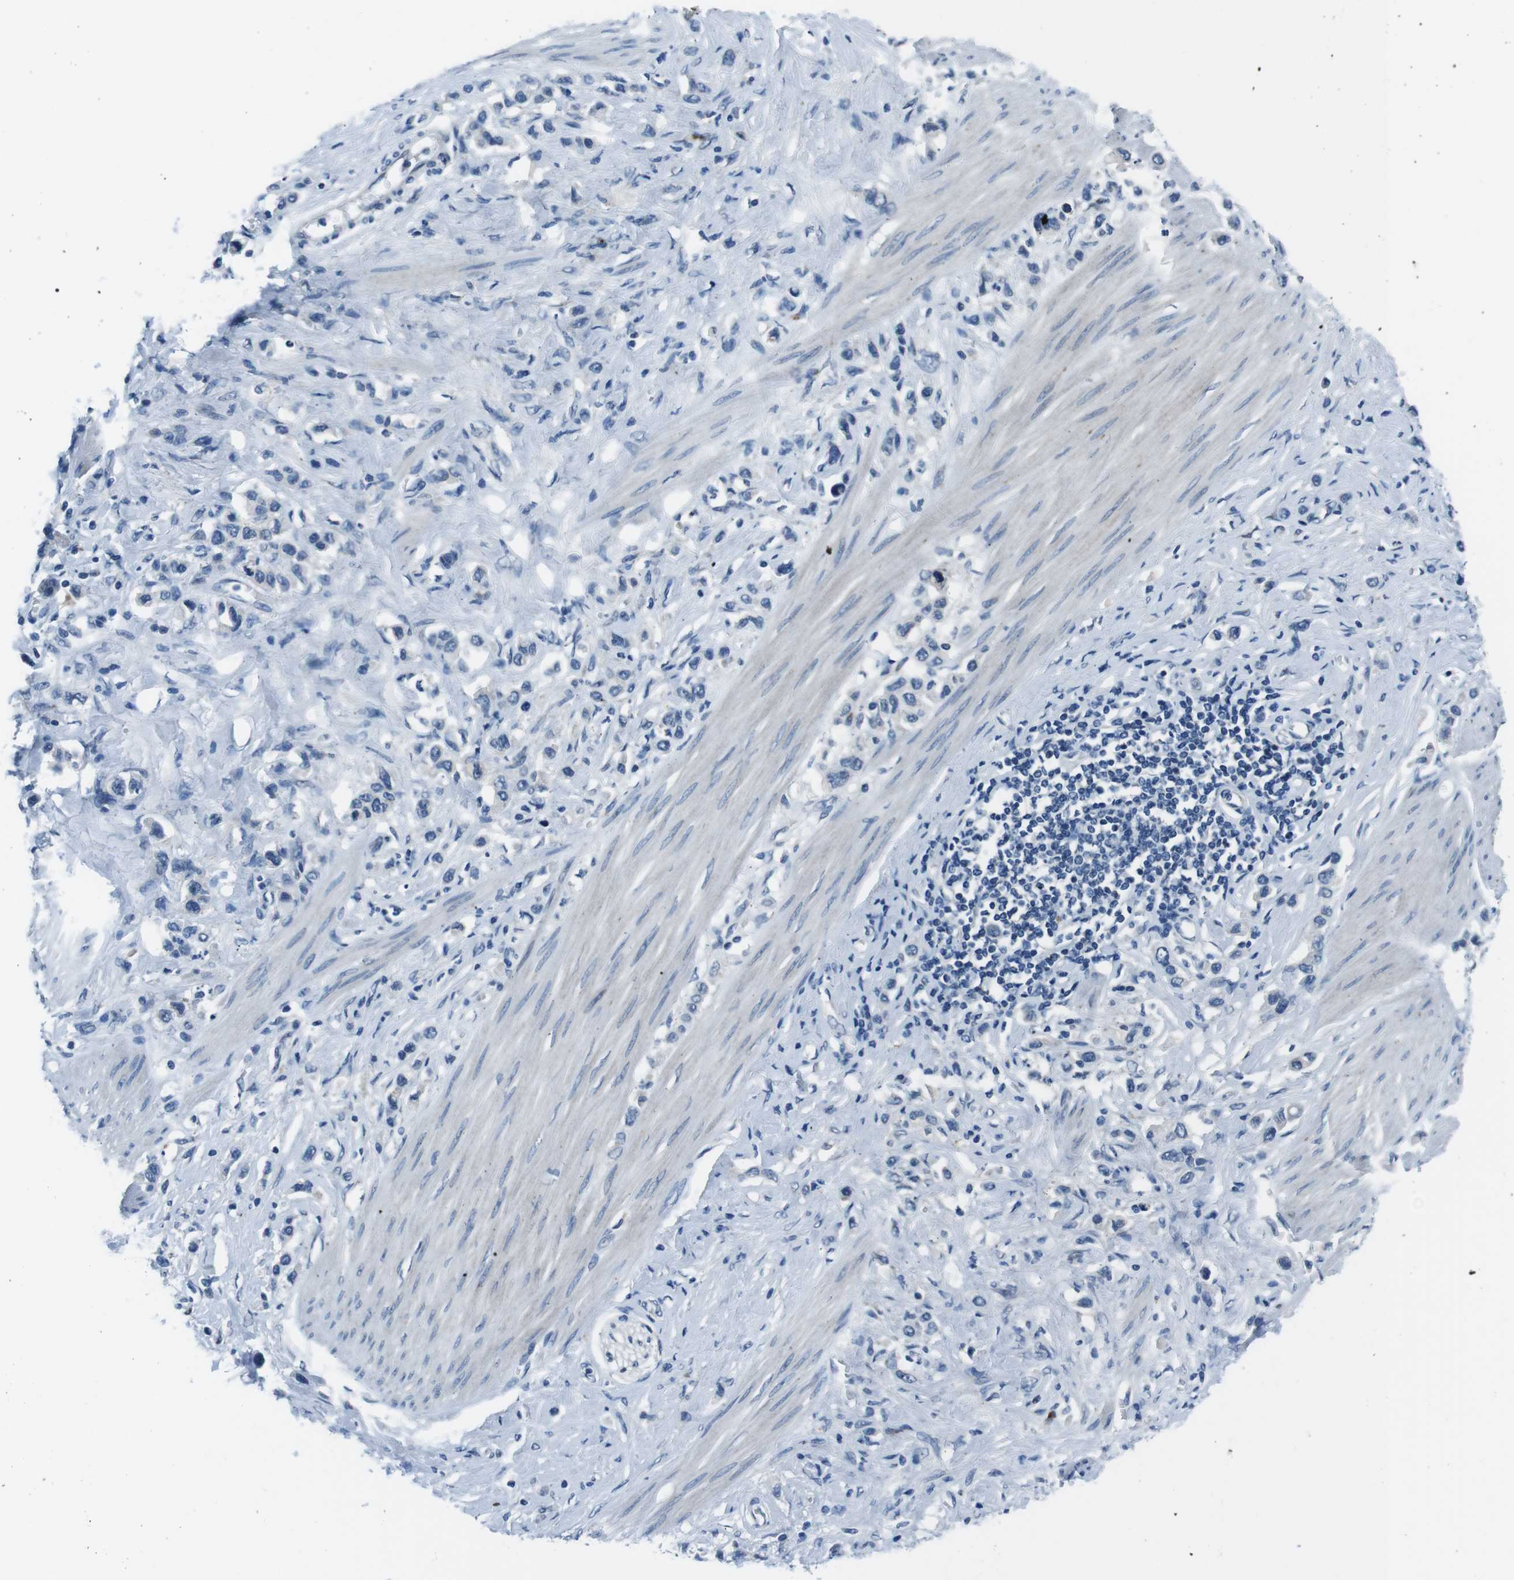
{"staining": {"intensity": "negative", "quantity": "none", "location": "none"}, "tissue": "stomach cancer", "cell_type": "Tumor cells", "image_type": "cancer", "snomed": [{"axis": "morphology", "description": "Adenocarcinoma, NOS"}, {"axis": "topography", "description": "Stomach"}], "caption": "This is an IHC image of adenocarcinoma (stomach). There is no staining in tumor cells.", "gene": "NUCB2", "patient": {"sex": "female", "age": 65}}